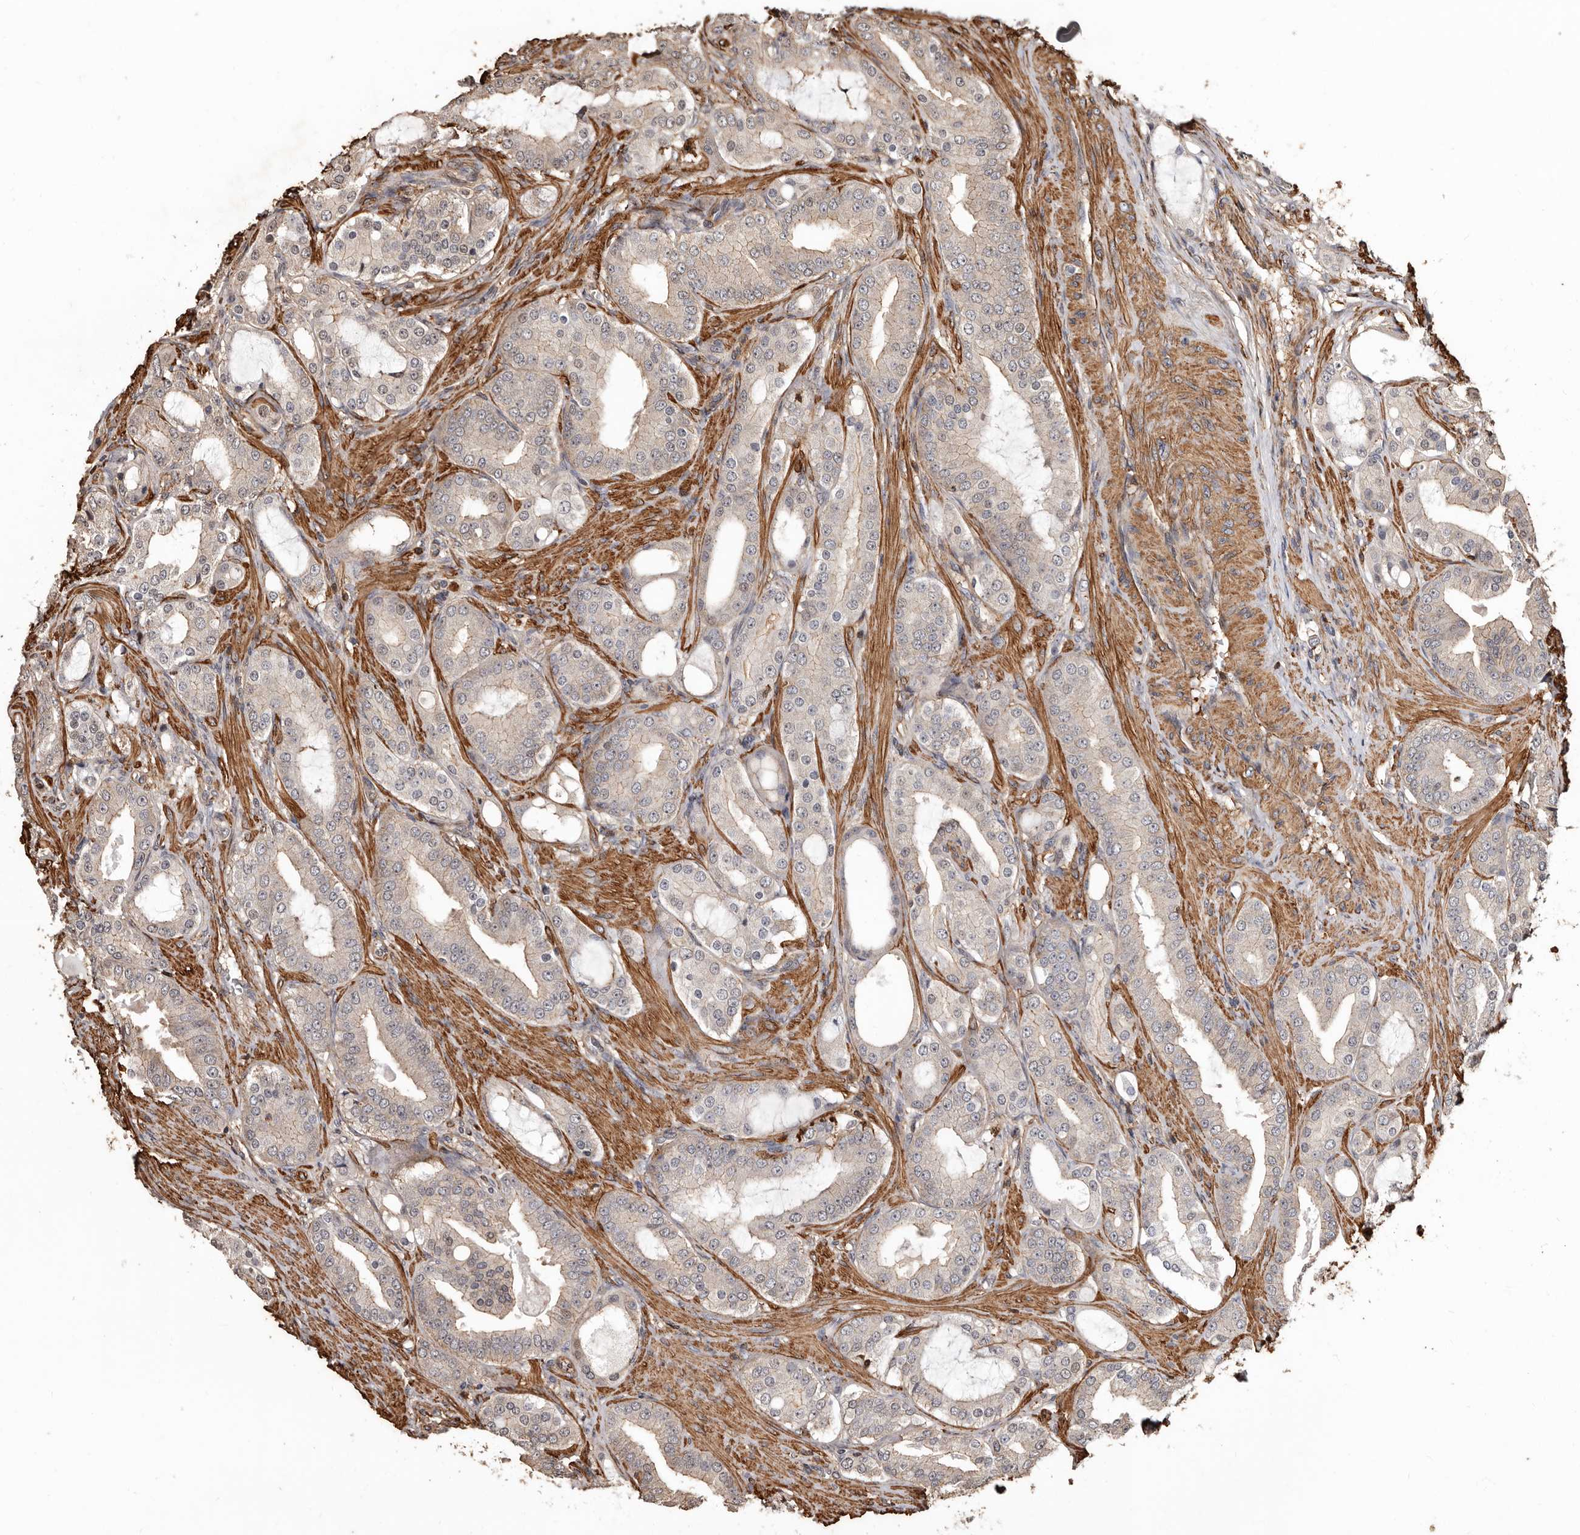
{"staining": {"intensity": "weak", "quantity": "25%-75%", "location": "cytoplasmic/membranous"}, "tissue": "prostate cancer", "cell_type": "Tumor cells", "image_type": "cancer", "snomed": [{"axis": "morphology", "description": "Adenocarcinoma, High grade"}, {"axis": "topography", "description": "Prostate"}], "caption": "Protein analysis of prostate cancer tissue demonstrates weak cytoplasmic/membranous expression in about 25%-75% of tumor cells.", "gene": "GSK3A", "patient": {"sex": "male", "age": 60}}